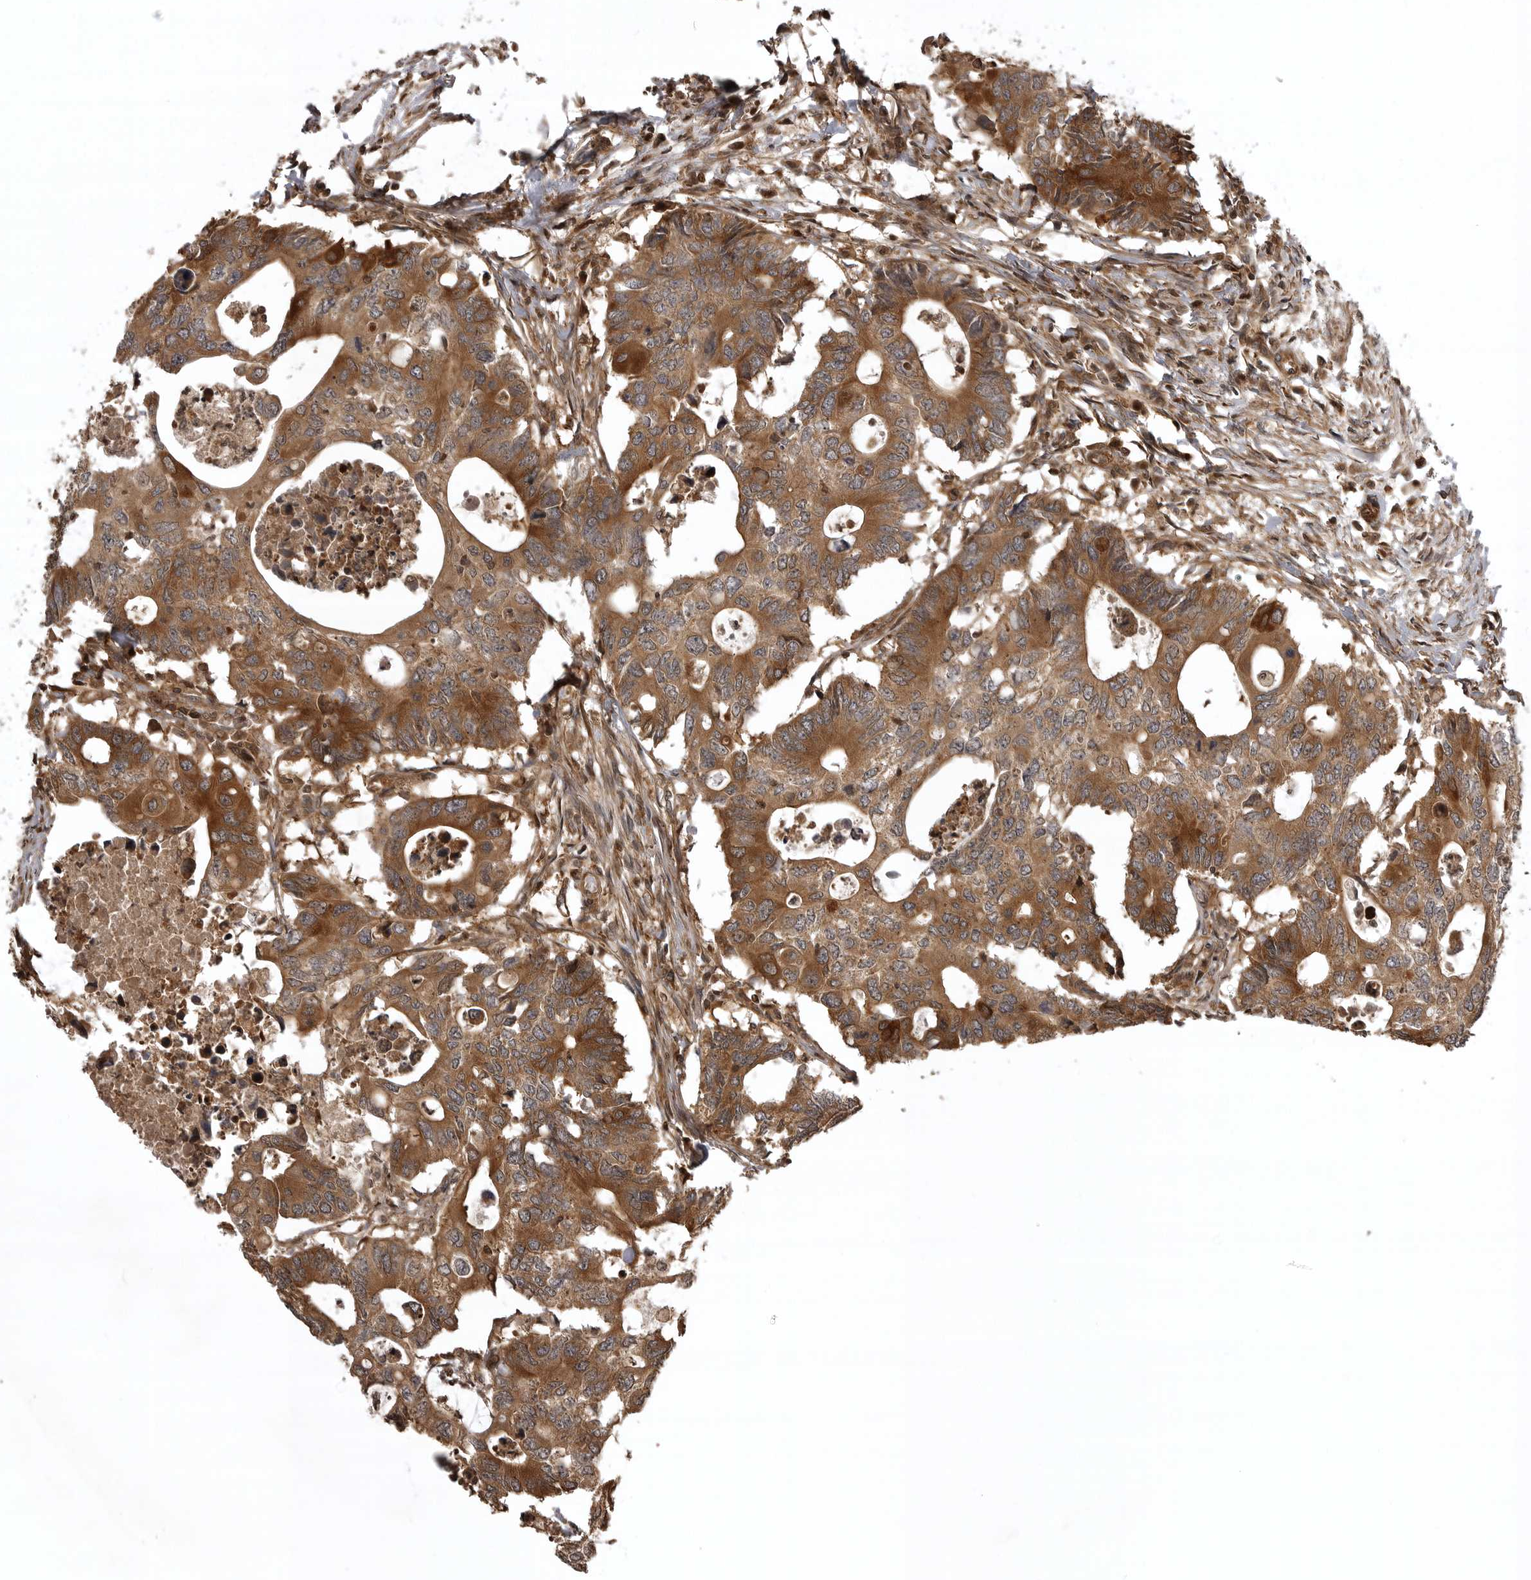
{"staining": {"intensity": "strong", "quantity": ">75%", "location": "cytoplasmic/membranous"}, "tissue": "colorectal cancer", "cell_type": "Tumor cells", "image_type": "cancer", "snomed": [{"axis": "morphology", "description": "Adenocarcinoma, NOS"}, {"axis": "topography", "description": "Colon"}], "caption": "An image showing strong cytoplasmic/membranous staining in approximately >75% of tumor cells in colorectal cancer, as visualized by brown immunohistochemical staining.", "gene": "ZNRF1", "patient": {"sex": "male", "age": 71}}